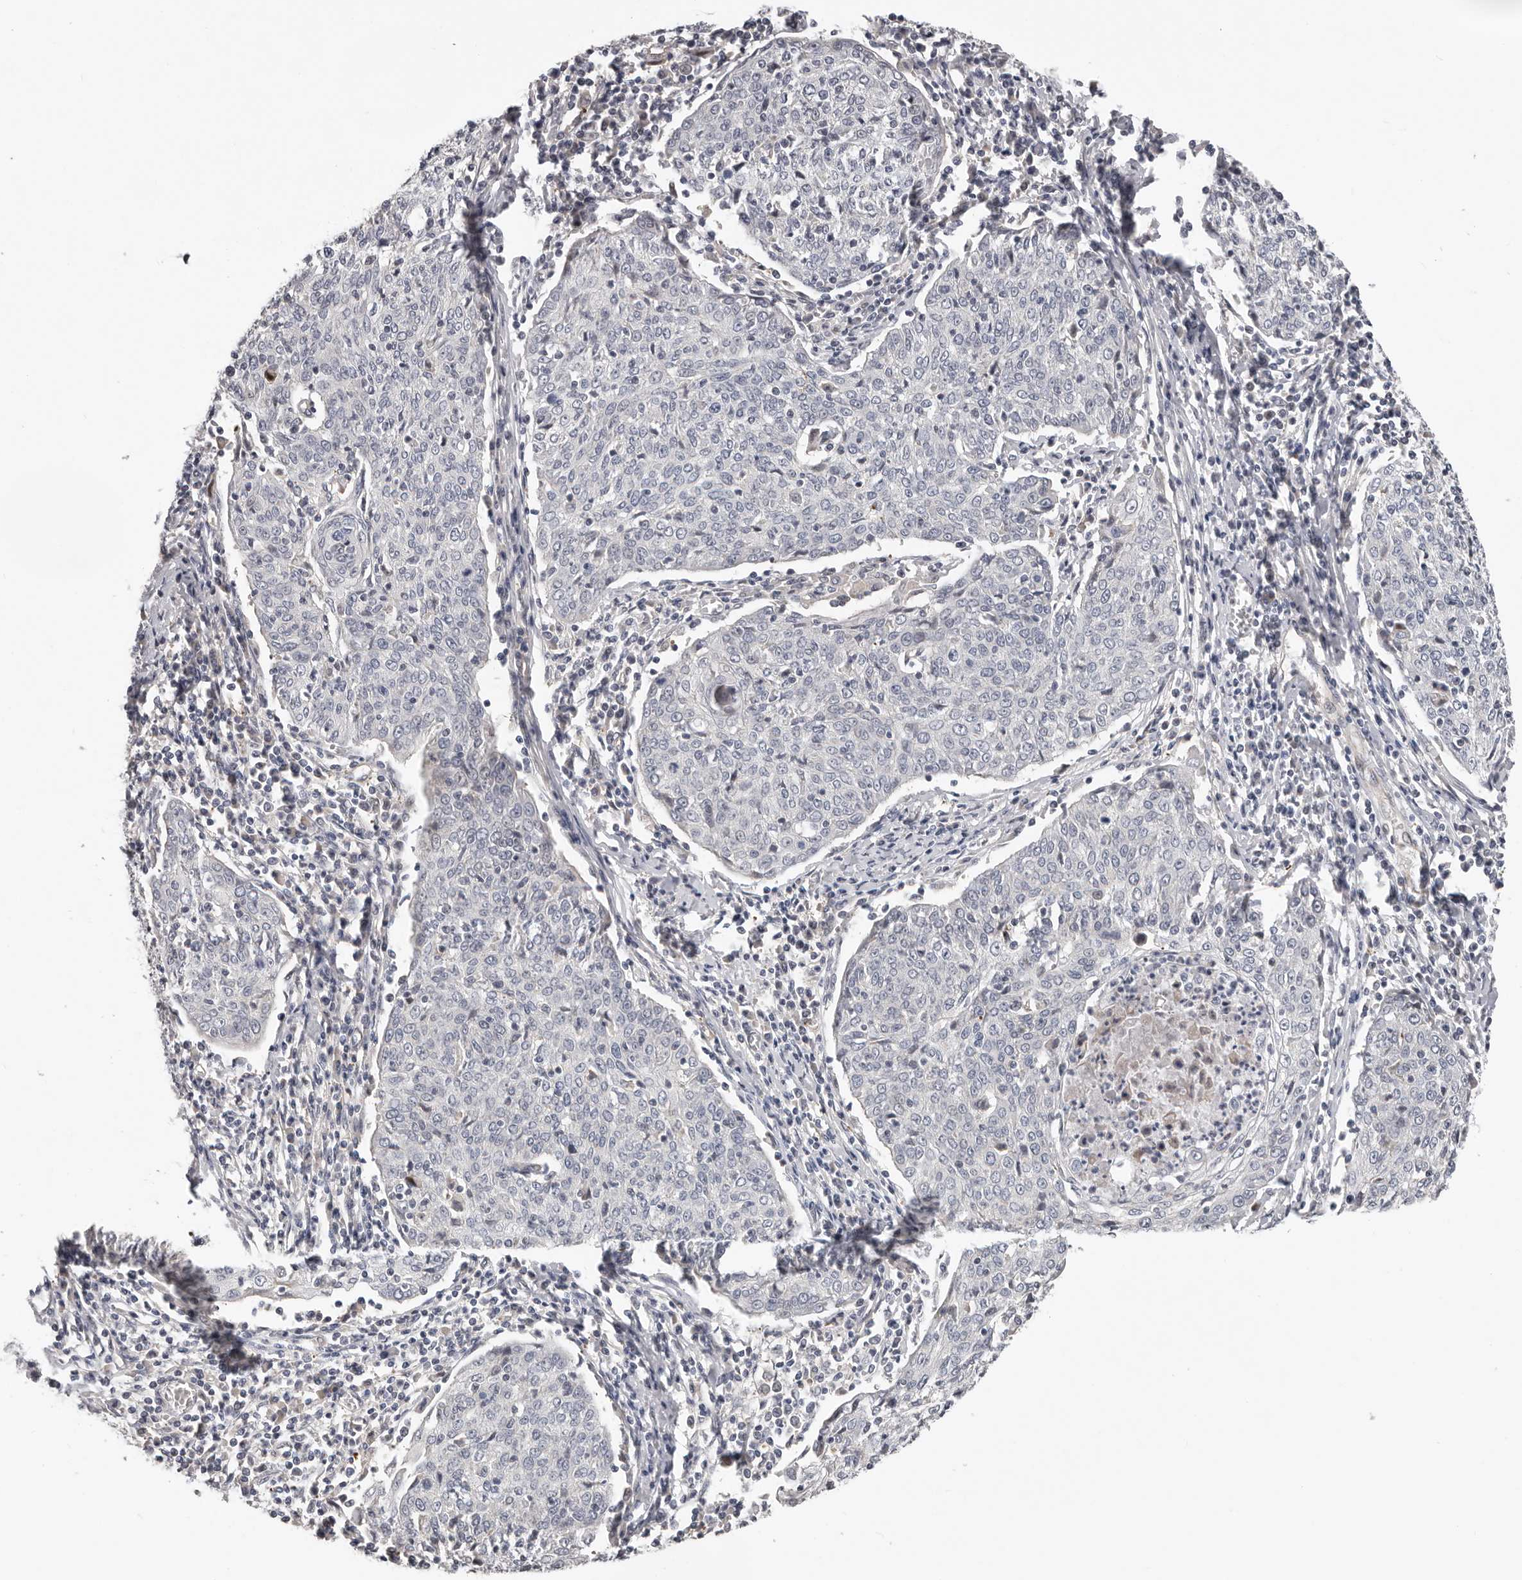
{"staining": {"intensity": "negative", "quantity": "none", "location": "none"}, "tissue": "cervical cancer", "cell_type": "Tumor cells", "image_type": "cancer", "snomed": [{"axis": "morphology", "description": "Squamous cell carcinoma, NOS"}, {"axis": "topography", "description": "Cervix"}], "caption": "The IHC photomicrograph has no significant expression in tumor cells of squamous cell carcinoma (cervical) tissue.", "gene": "RNF217", "patient": {"sex": "female", "age": 48}}